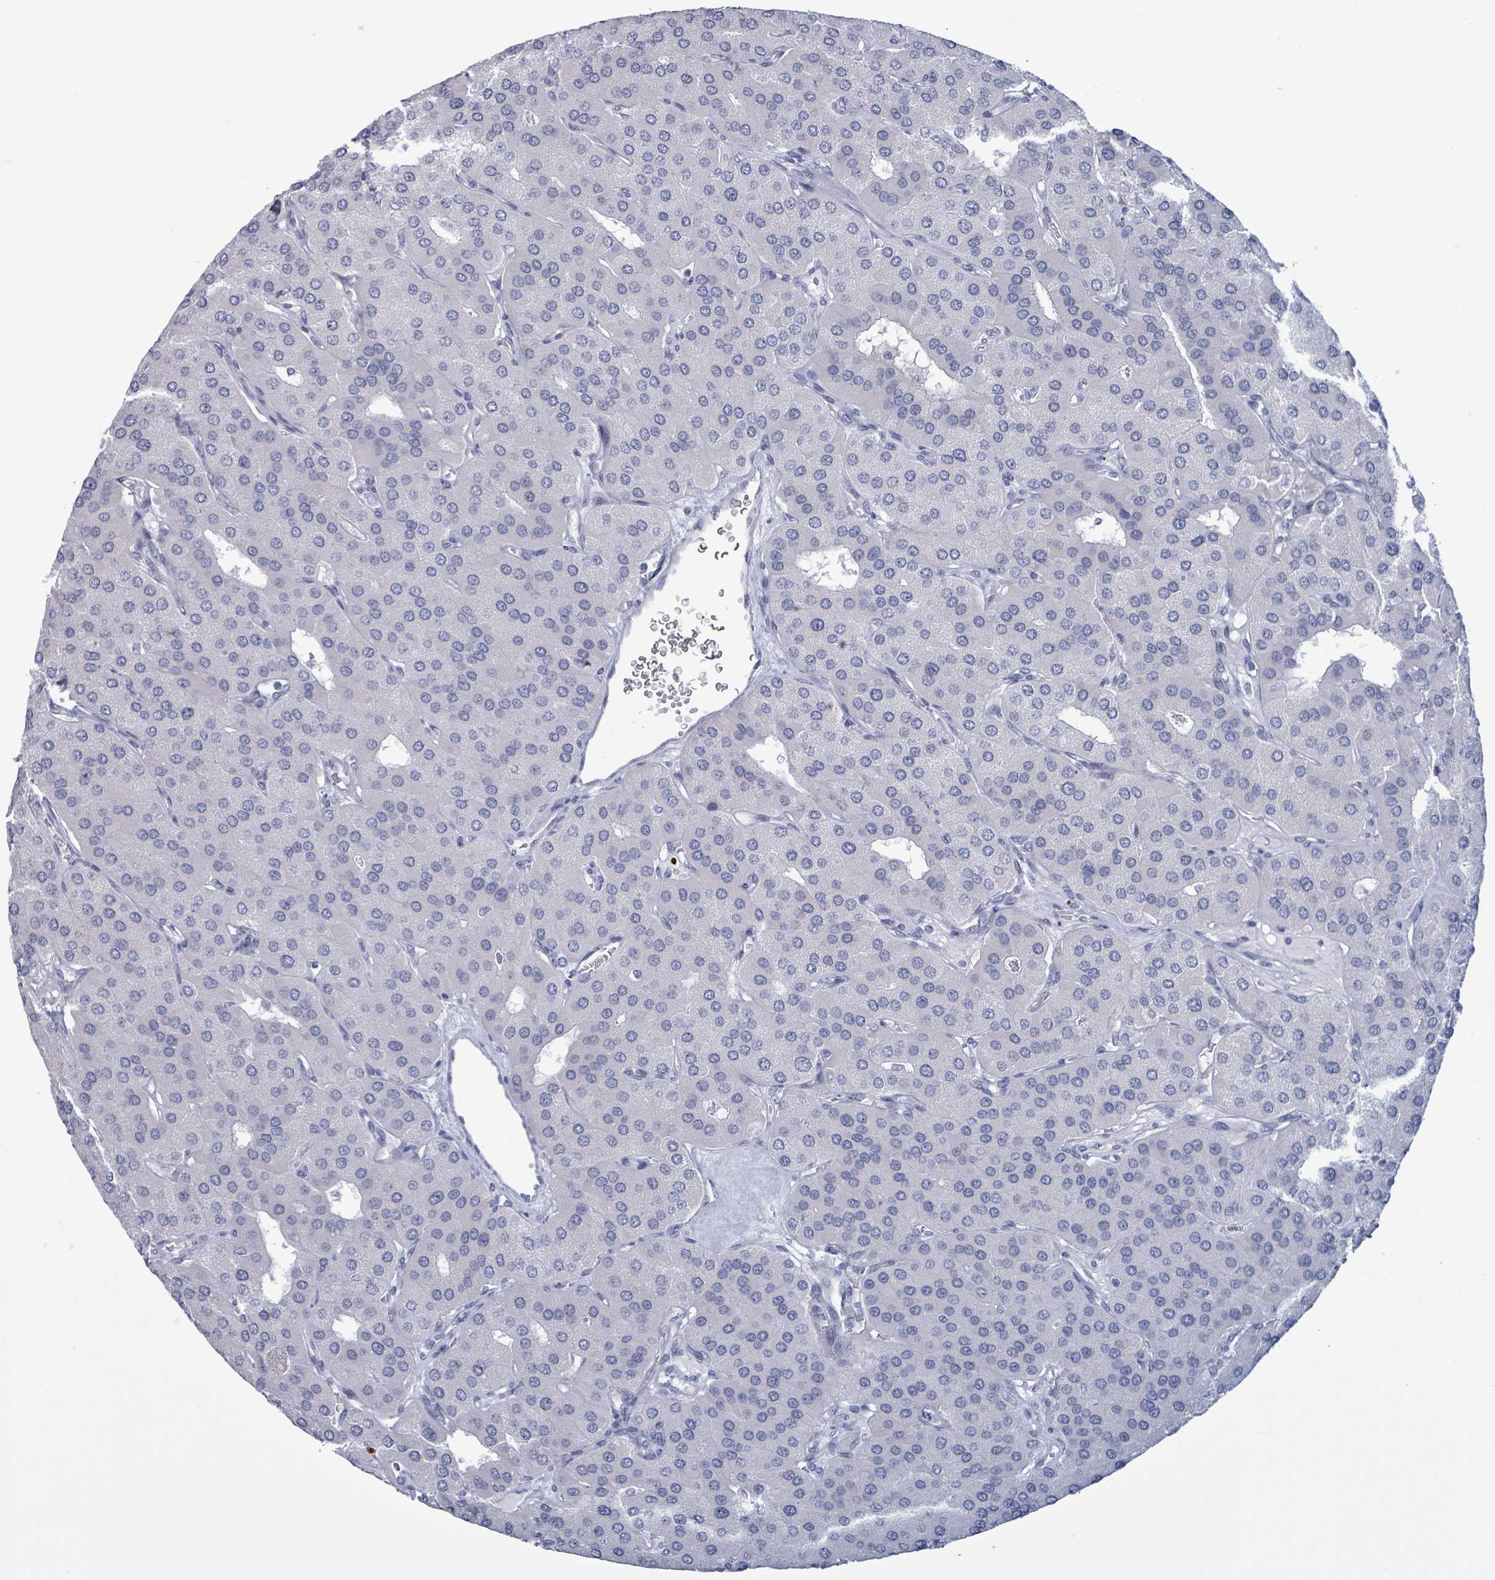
{"staining": {"intensity": "negative", "quantity": "none", "location": "none"}, "tissue": "parathyroid gland", "cell_type": "Glandular cells", "image_type": "normal", "snomed": [{"axis": "morphology", "description": "Normal tissue, NOS"}, {"axis": "morphology", "description": "Adenoma, NOS"}, {"axis": "topography", "description": "Parathyroid gland"}], "caption": "A photomicrograph of human parathyroid gland is negative for staining in glandular cells. (DAB immunohistochemistry, high magnification).", "gene": "ZNF771", "patient": {"sex": "female", "age": 86}}